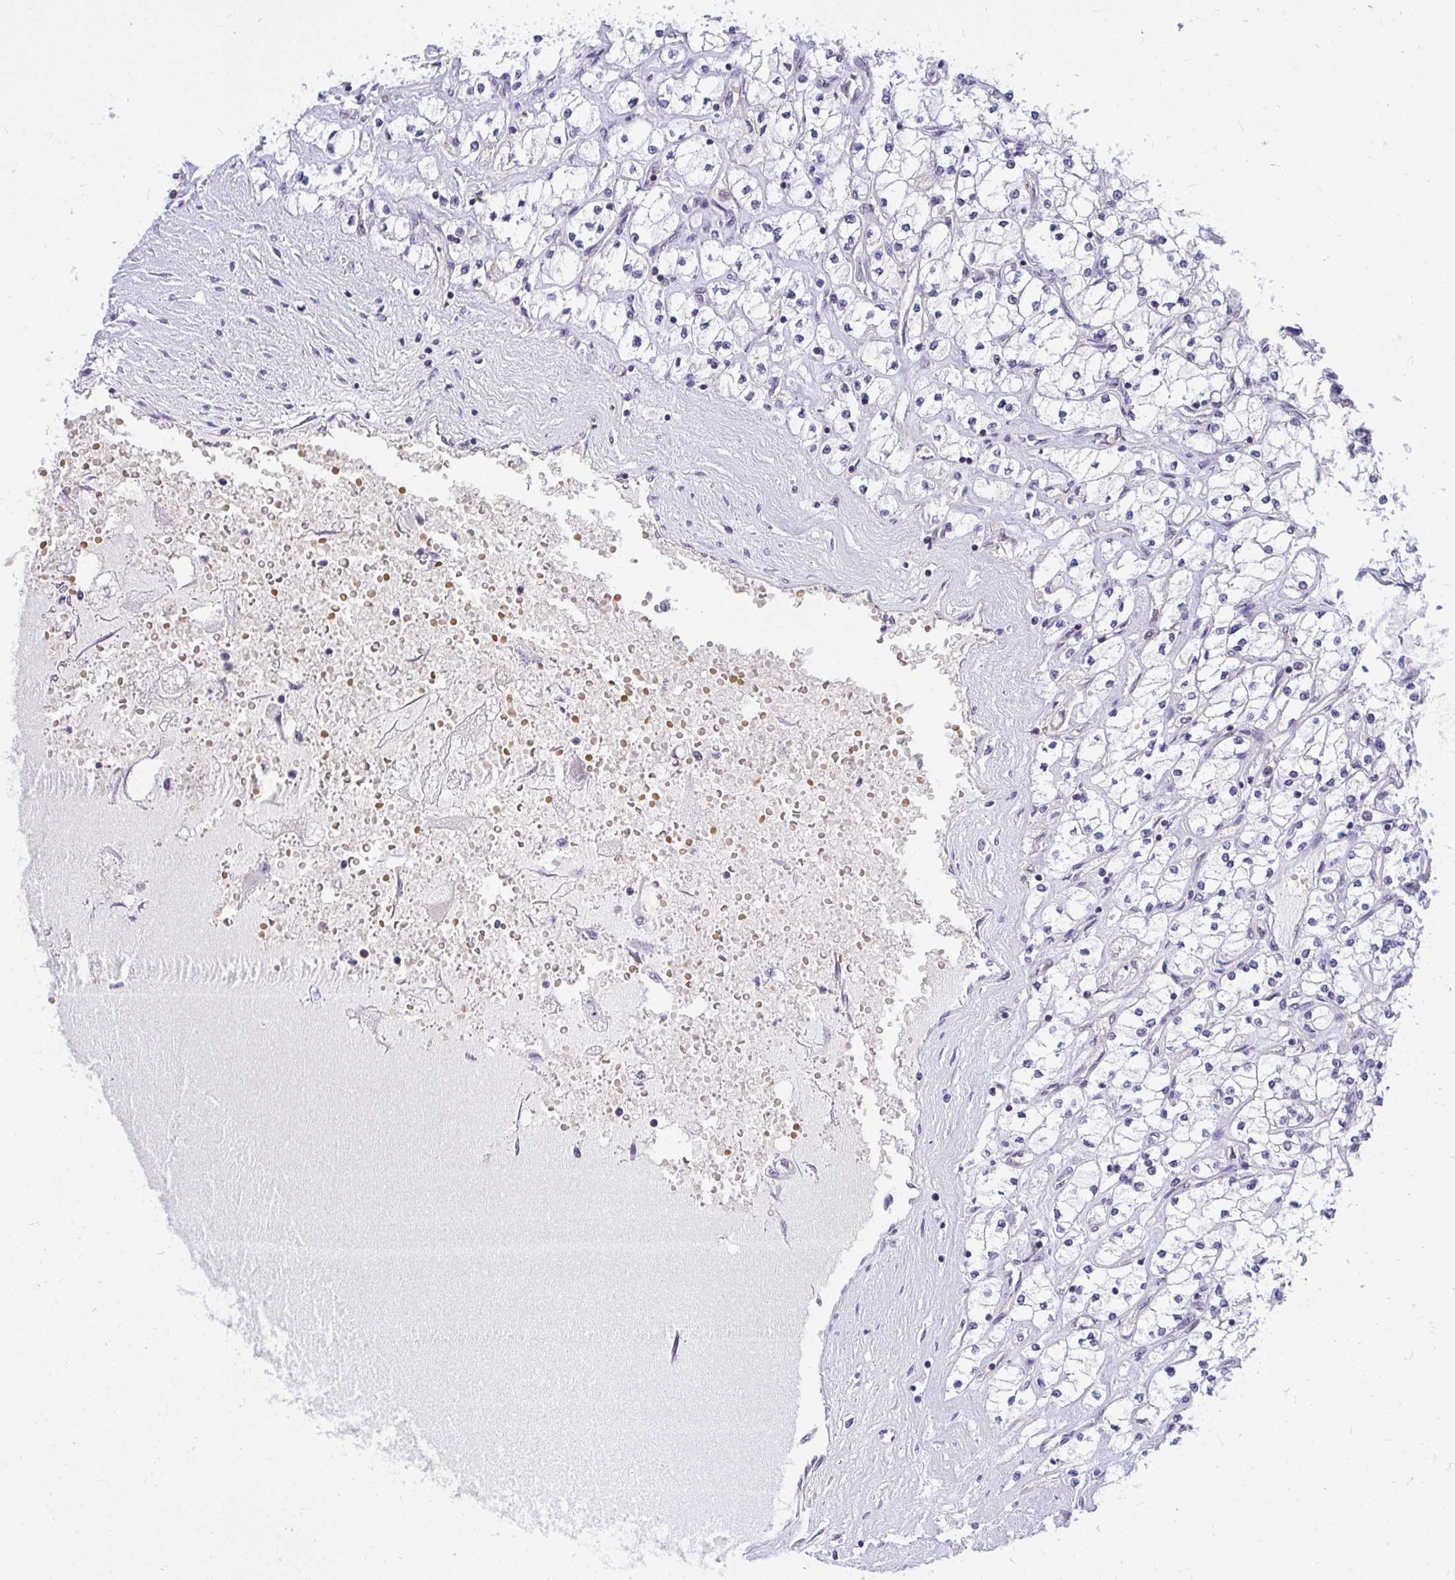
{"staining": {"intensity": "negative", "quantity": "none", "location": "none"}, "tissue": "renal cancer", "cell_type": "Tumor cells", "image_type": "cancer", "snomed": [{"axis": "morphology", "description": "Adenocarcinoma, NOS"}, {"axis": "topography", "description": "Kidney"}], "caption": "Tumor cells are negative for protein expression in human adenocarcinoma (renal).", "gene": "PPP1CA", "patient": {"sex": "male", "age": 80}}